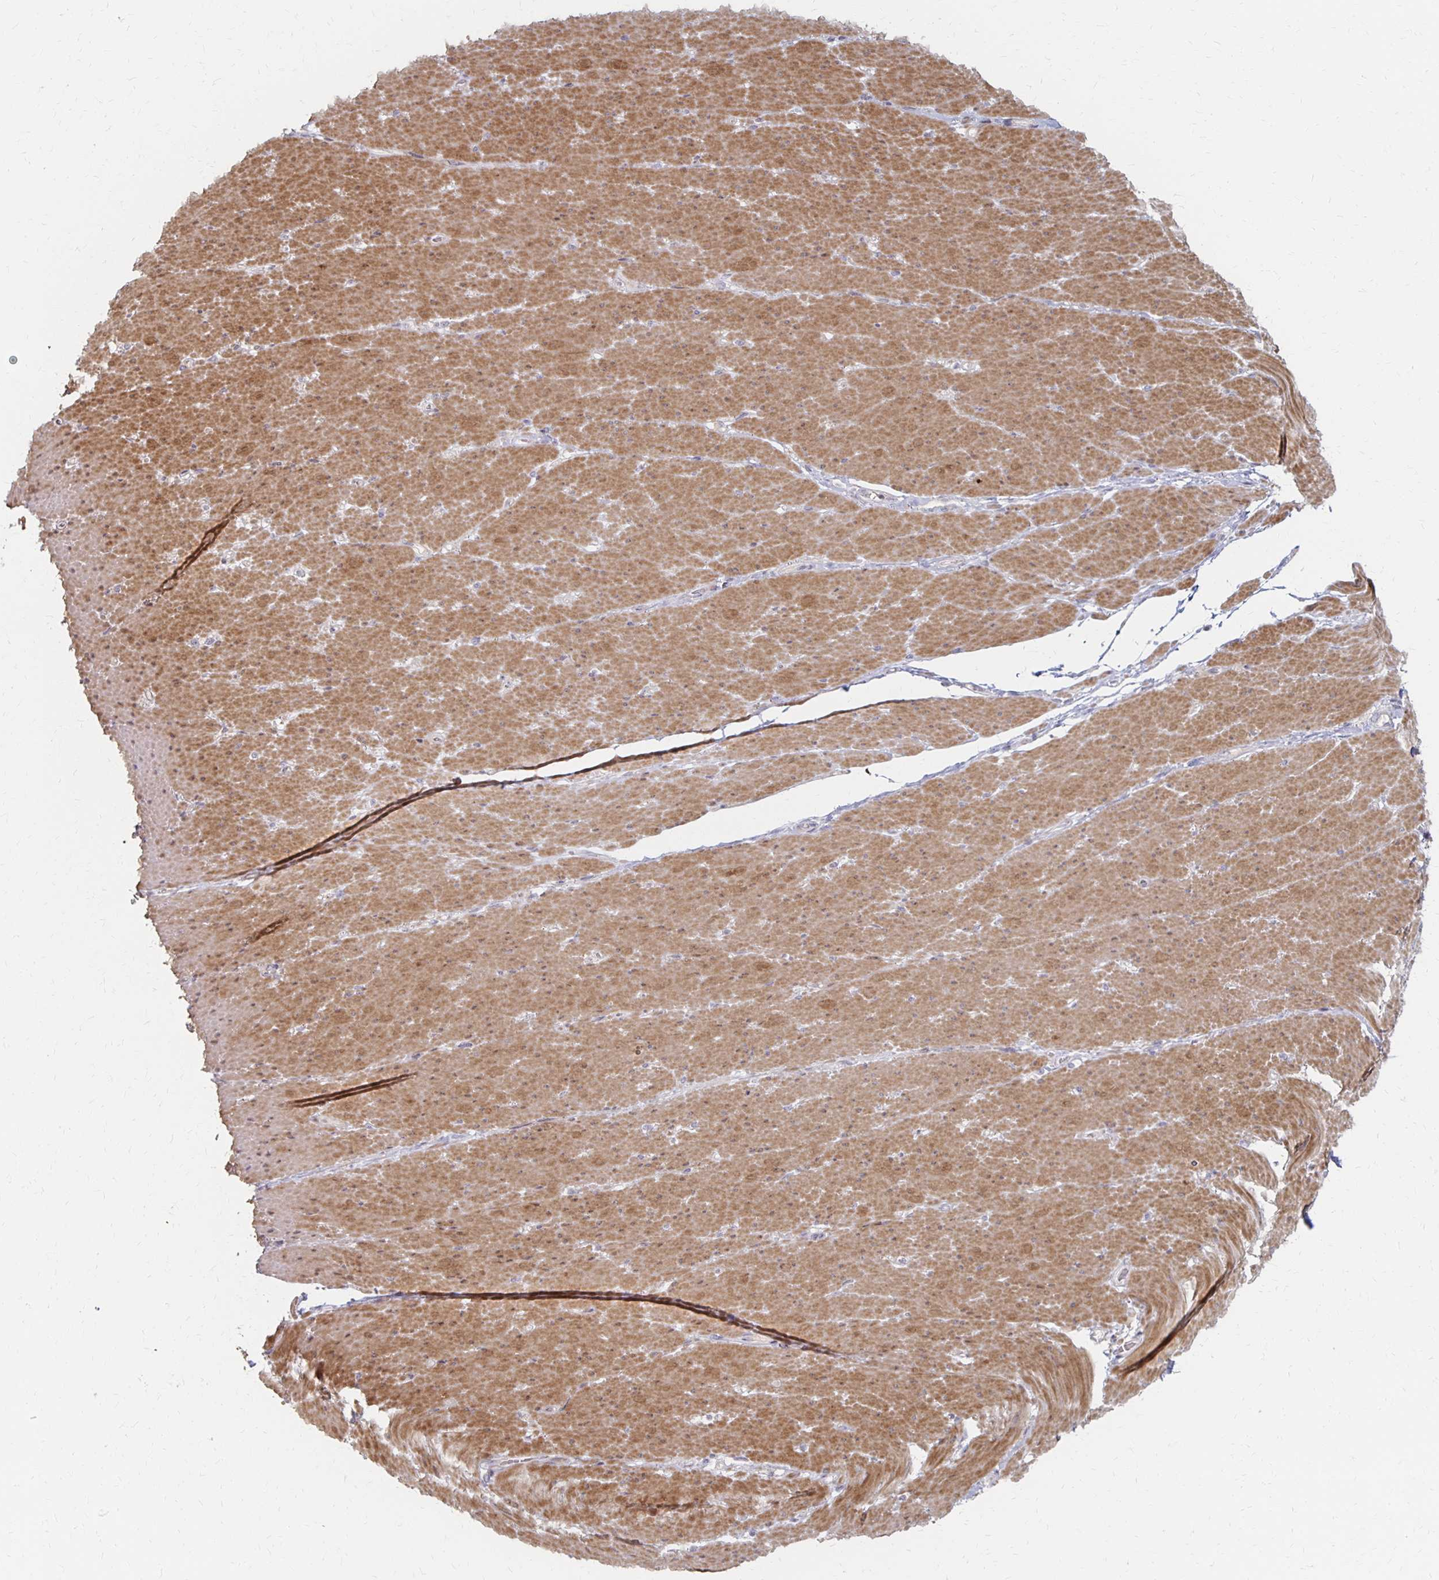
{"staining": {"intensity": "moderate", "quantity": ">75%", "location": "cytoplasmic/membranous"}, "tissue": "smooth muscle", "cell_type": "Smooth muscle cells", "image_type": "normal", "snomed": [{"axis": "morphology", "description": "Normal tissue, NOS"}, {"axis": "topography", "description": "Smooth muscle"}, {"axis": "topography", "description": "Rectum"}], "caption": "About >75% of smooth muscle cells in normal human smooth muscle exhibit moderate cytoplasmic/membranous protein positivity as visualized by brown immunohistochemical staining.", "gene": "PRKCB", "patient": {"sex": "male", "age": 53}}